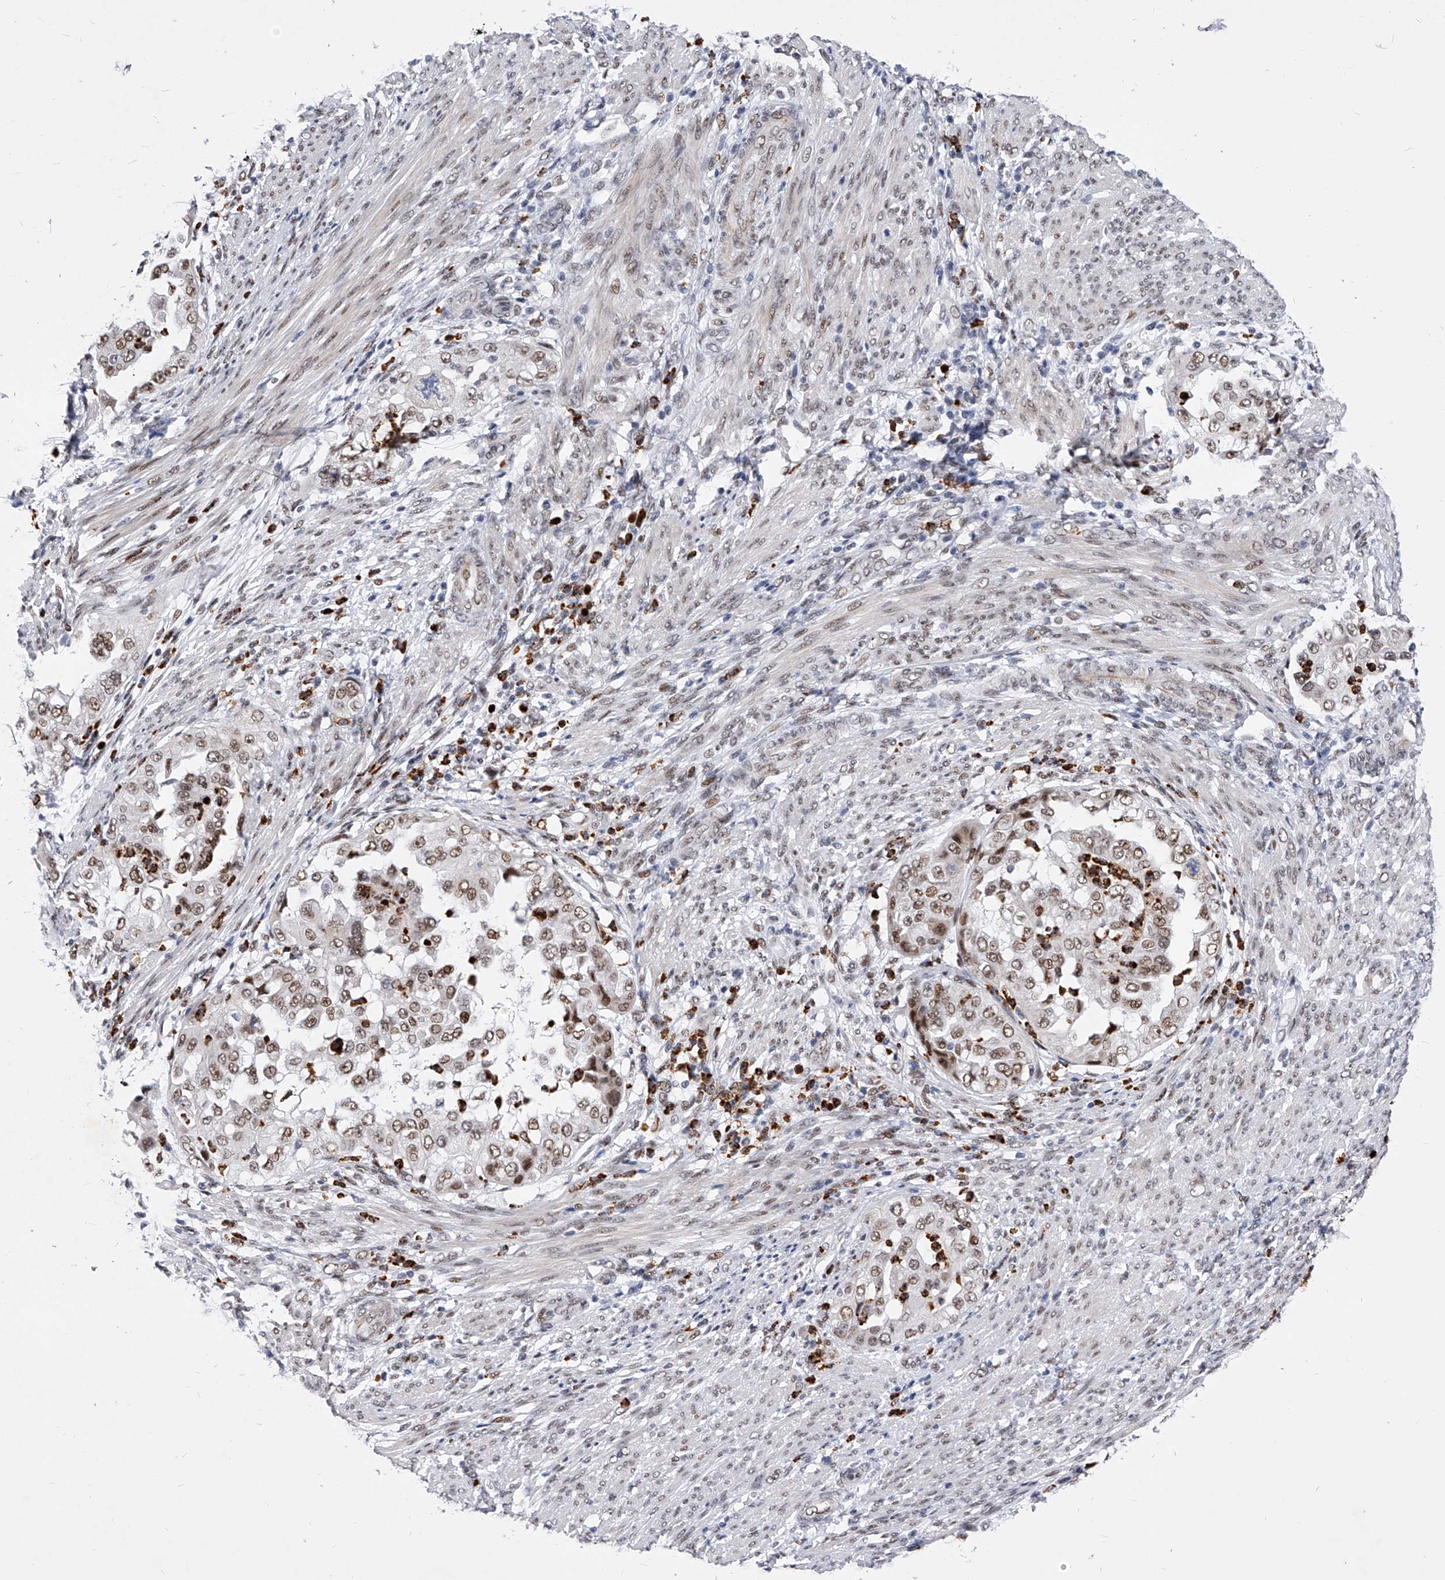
{"staining": {"intensity": "moderate", "quantity": ">75%", "location": "nuclear"}, "tissue": "endometrial cancer", "cell_type": "Tumor cells", "image_type": "cancer", "snomed": [{"axis": "morphology", "description": "Adenocarcinoma, NOS"}, {"axis": "topography", "description": "Endometrium"}], "caption": "A micrograph of adenocarcinoma (endometrial) stained for a protein reveals moderate nuclear brown staining in tumor cells. (DAB (3,3'-diaminobenzidine) = brown stain, brightfield microscopy at high magnification).", "gene": "TESK2", "patient": {"sex": "female", "age": 85}}